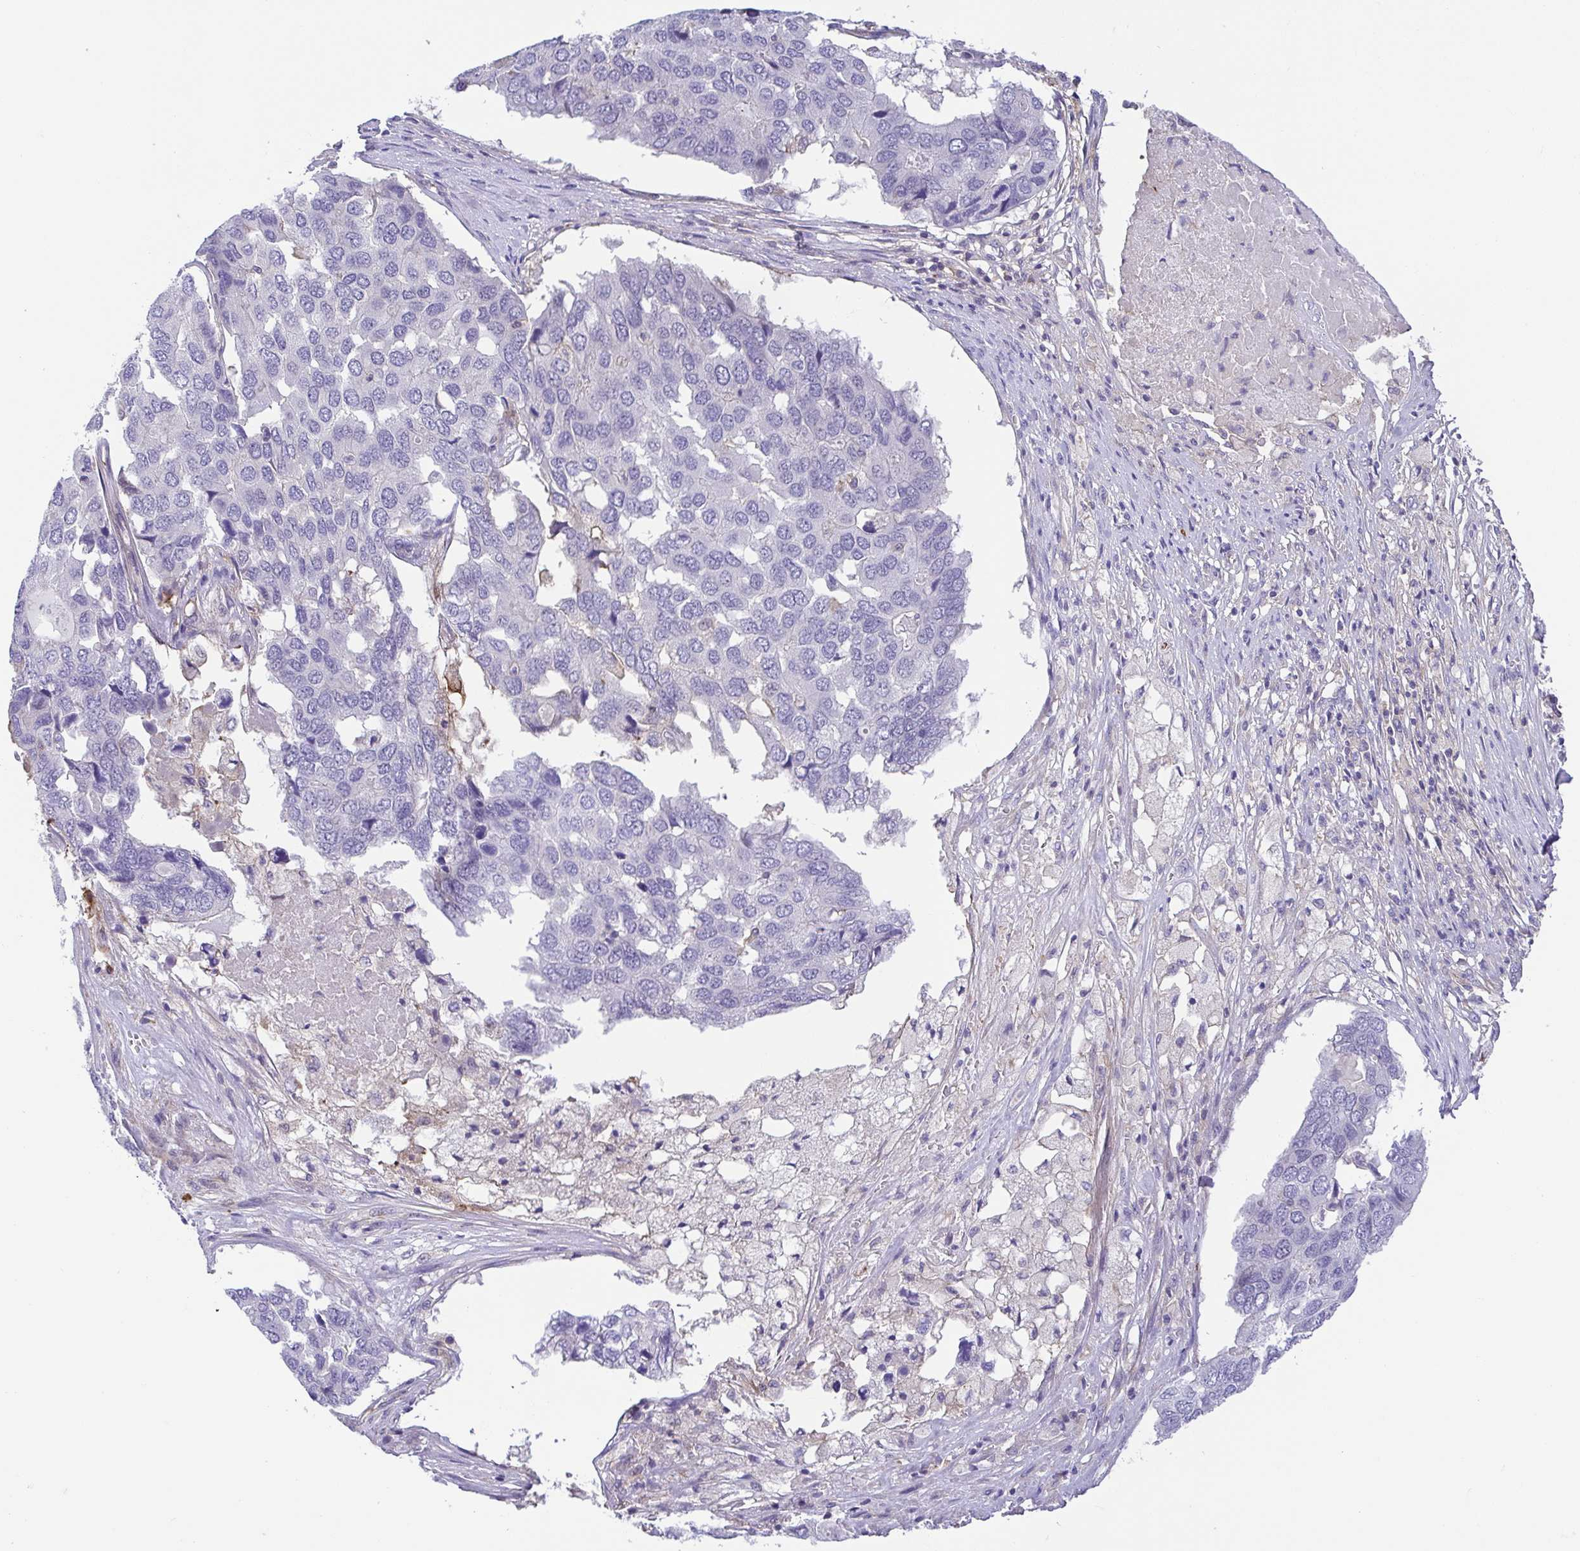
{"staining": {"intensity": "negative", "quantity": "none", "location": "none"}, "tissue": "pancreatic cancer", "cell_type": "Tumor cells", "image_type": "cancer", "snomed": [{"axis": "morphology", "description": "Adenocarcinoma, NOS"}, {"axis": "topography", "description": "Pancreas"}], "caption": "Tumor cells are negative for protein expression in human adenocarcinoma (pancreatic). Brightfield microscopy of immunohistochemistry stained with DAB (3,3'-diaminobenzidine) (brown) and hematoxylin (blue), captured at high magnification.", "gene": "PRR14L", "patient": {"sex": "male", "age": 50}}